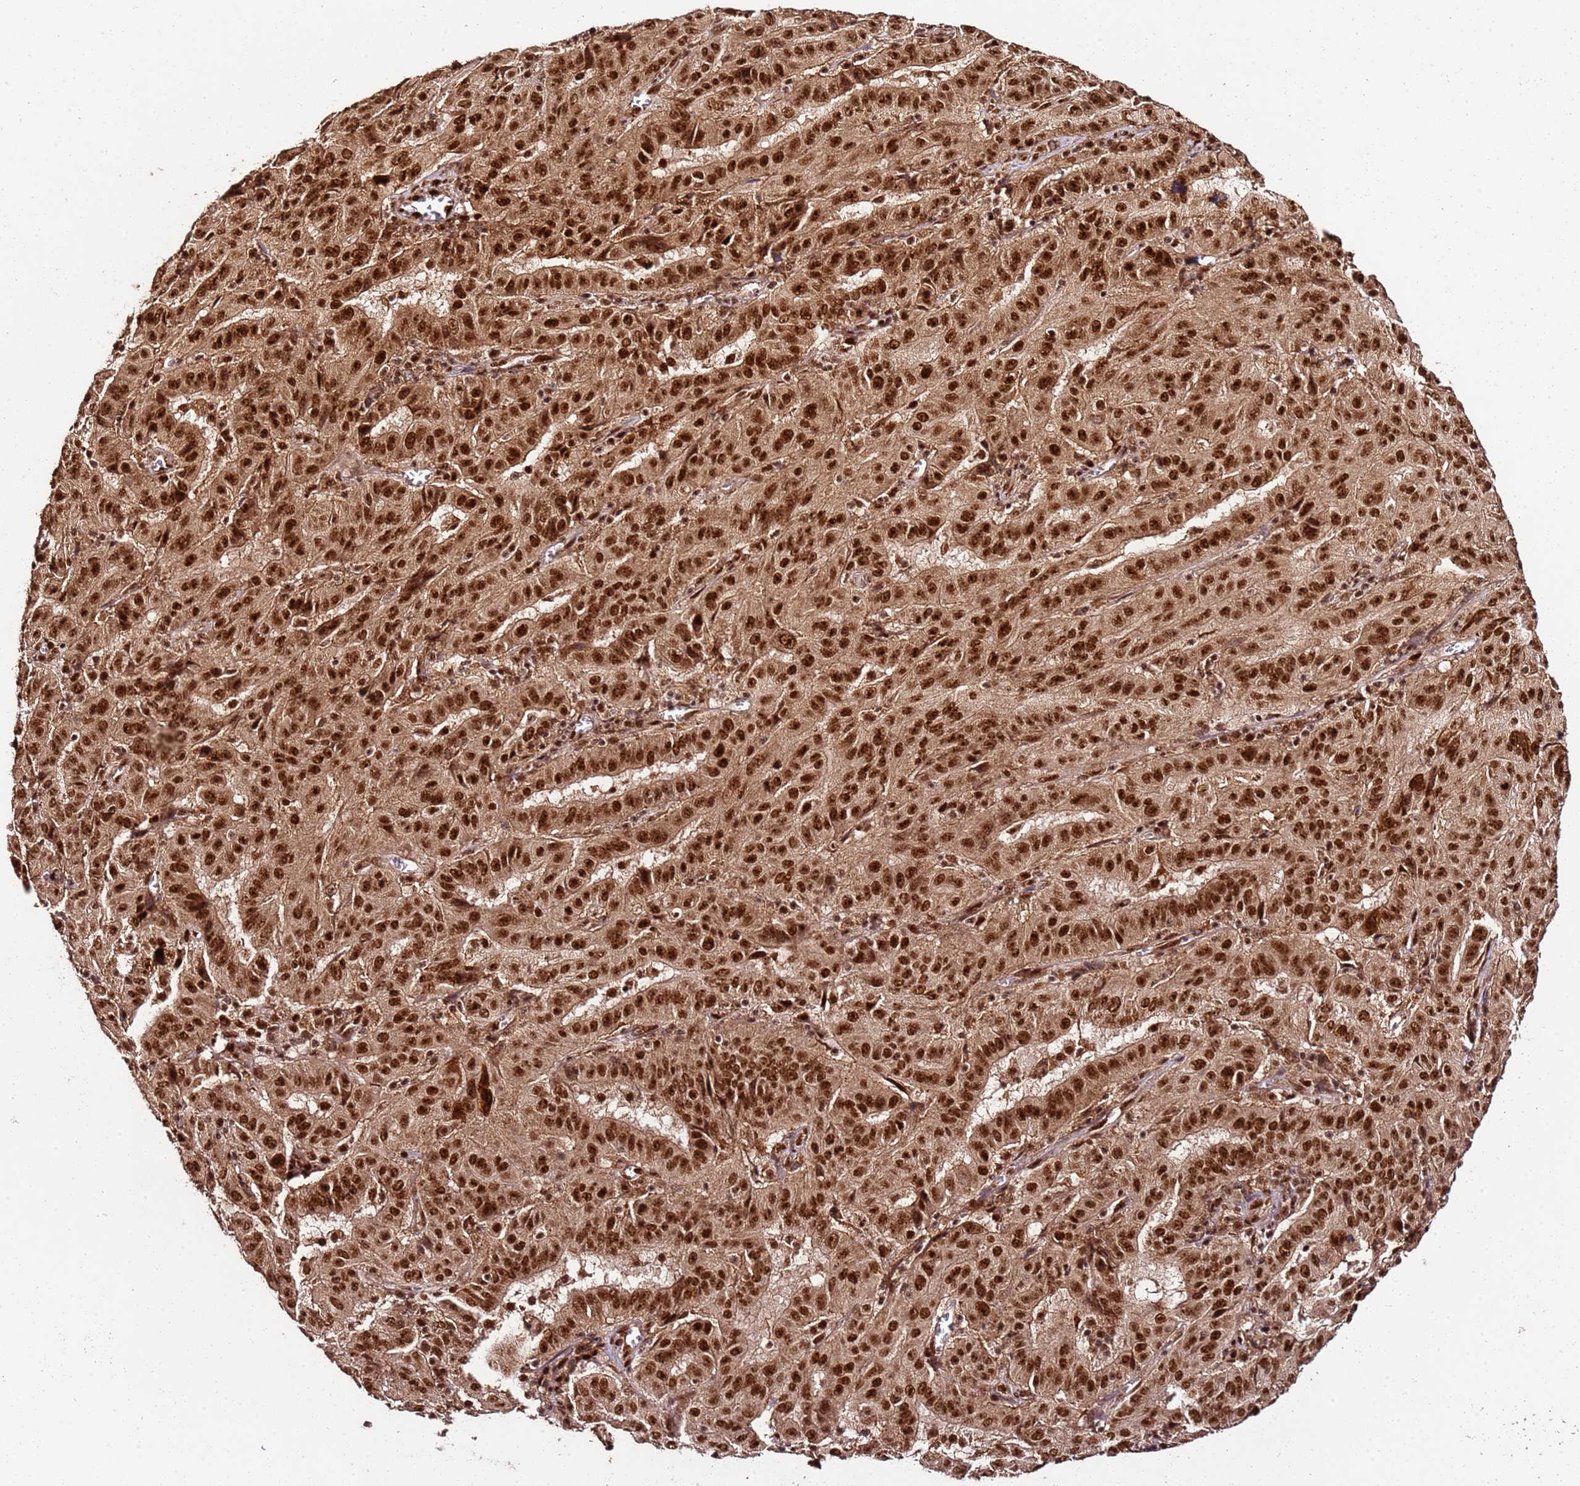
{"staining": {"intensity": "strong", "quantity": ">75%", "location": "nuclear"}, "tissue": "pancreatic cancer", "cell_type": "Tumor cells", "image_type": "cancer", "snomed": [{"axis": "morphology", "description": "Adenocarcinoma, NOS"}, {"axis": "topography", "description": "Pancreas"}], "caption": "High-magnification brightfield microscopy of pancreatic cancer (adenocarcinoma) stained with DAB (3,3'-diaminobenzidine) (brown) and counterstained with hematoxylin (blue). tumor cells exhibit strong nuclear staining is identified in approximately>75% of cells.", "gene": "XRN2", "patient": {"sex": "male", "age": 63}}